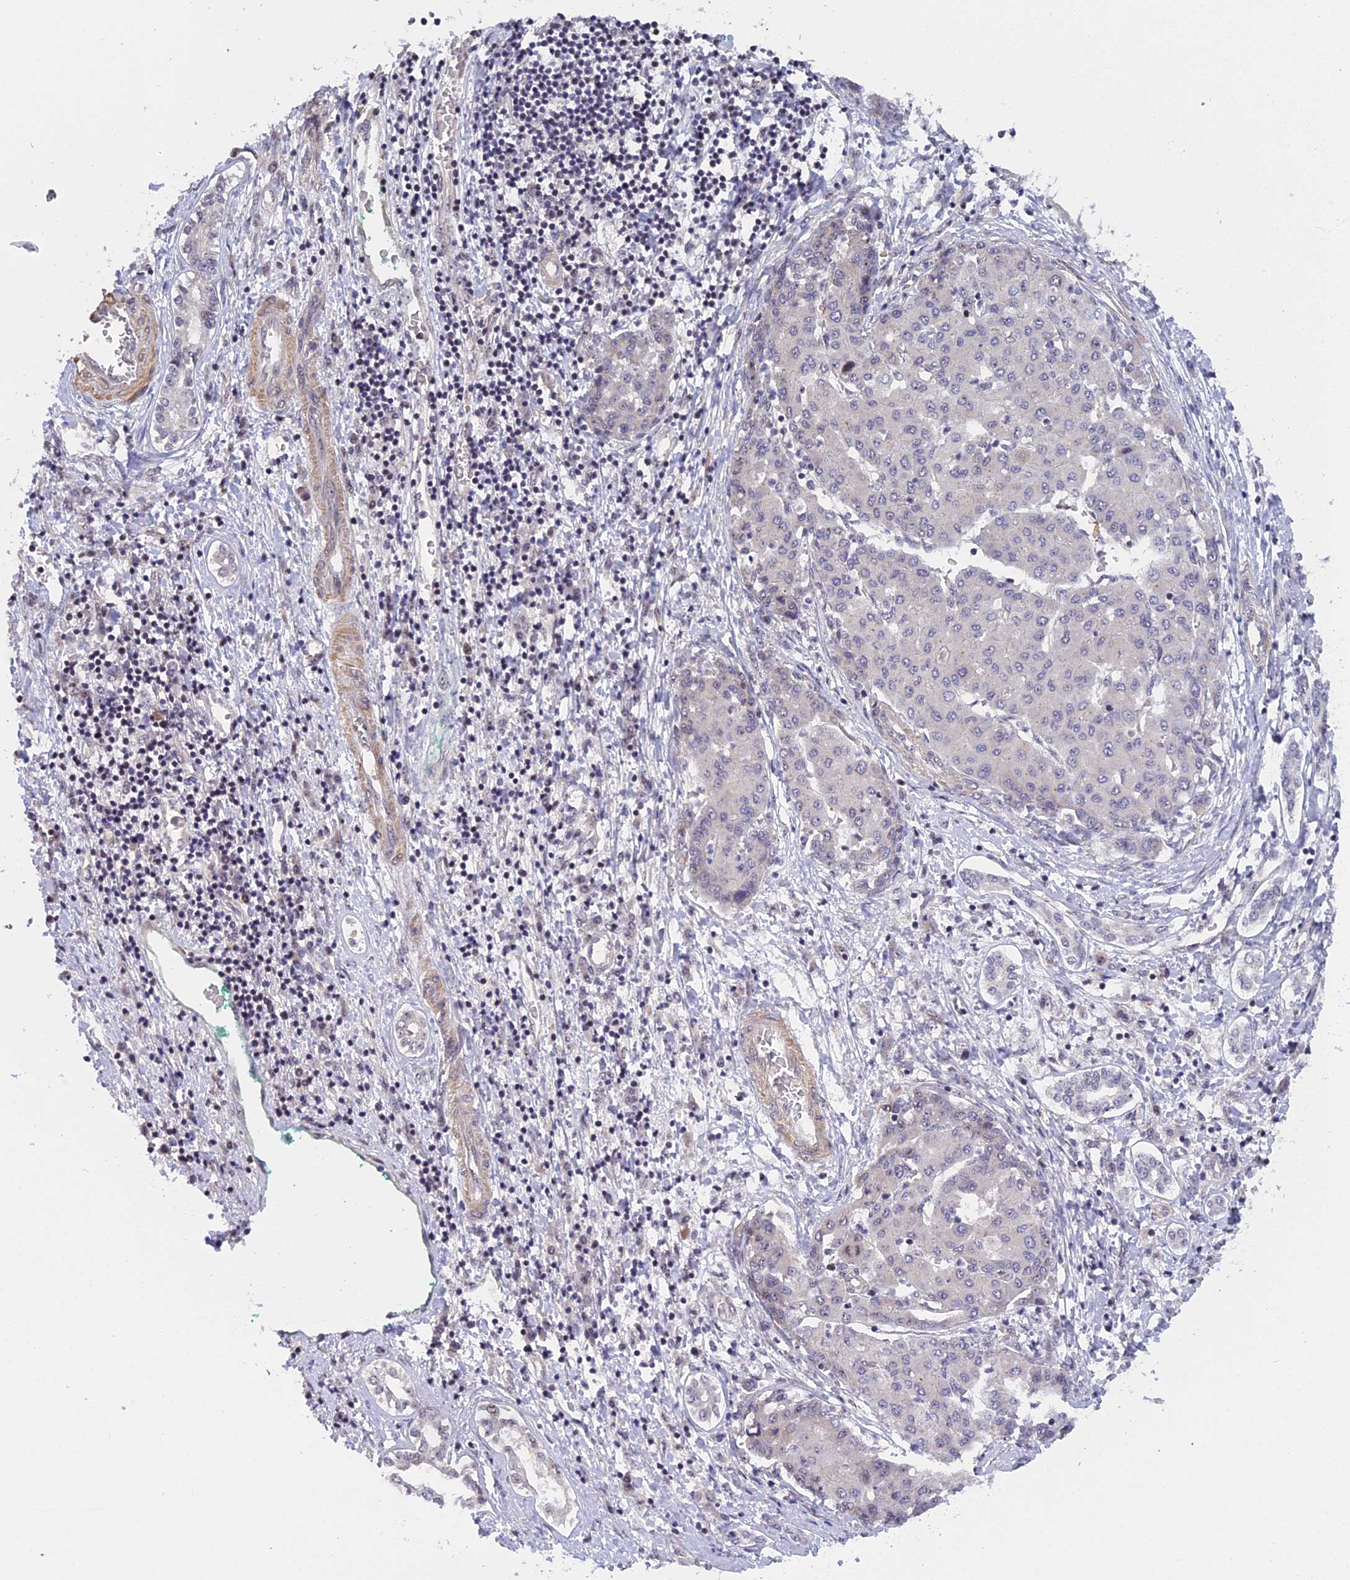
{"staining": {"intensity": "negative", "quantity": "none", "location": "none"}, "tissue": "liver cancer", "cell_type": "Tumor cells", "image_type": "cancer", "snomed": [{"axis": "morphology", "description": "Carcinoma, Hepatocellular, NOS"}, {"axis": "topography", "description": "Liver"}], "caption": "Human liver hepatocellular carcinoma stained for a protein using immunohistochemistry (IHC) exhibits no expression in tumor cells.", "gene": "MGA", "patient": {"sex": "male", "age": 65}}